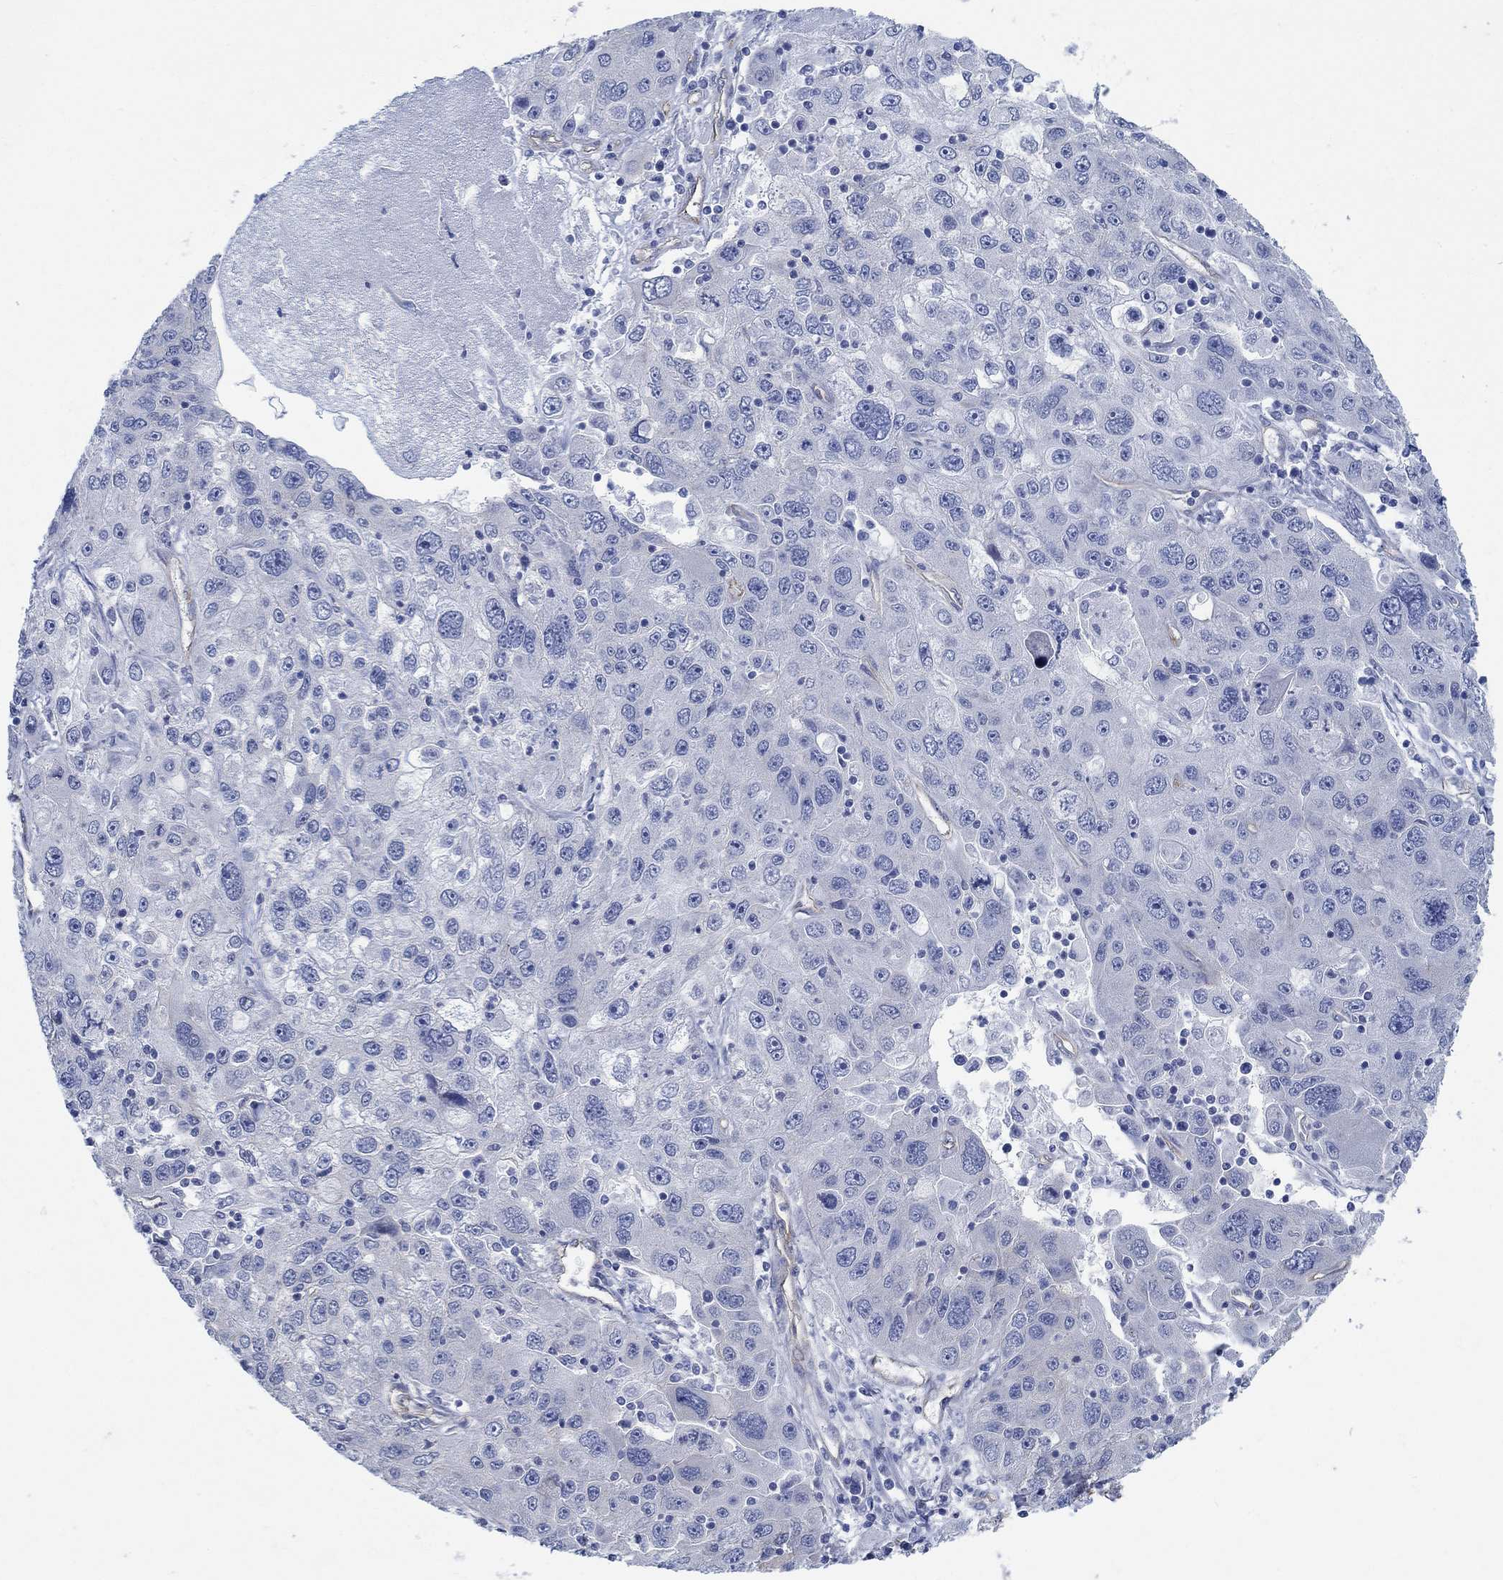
{"staining": {"intensity": "negative", "quantity": "none", "location": "none"}, "tissue": "stomach cancer", "cell_type": "Tumor cells", "image_type": "cancer", "snomed": [{"axis": "morphology", "description": "Adenocarcinoma, NOS"}, {"axis": "topography", "description": "Stomach"}], "caption": "Immunohistochemistry (IHC) photomicrograph of human stomach cancer stained for a protein (brown), which reveals no positivity in tumor cells.", "gene": "TMEM198", "patient": {"sex": "male", "age": 56}}